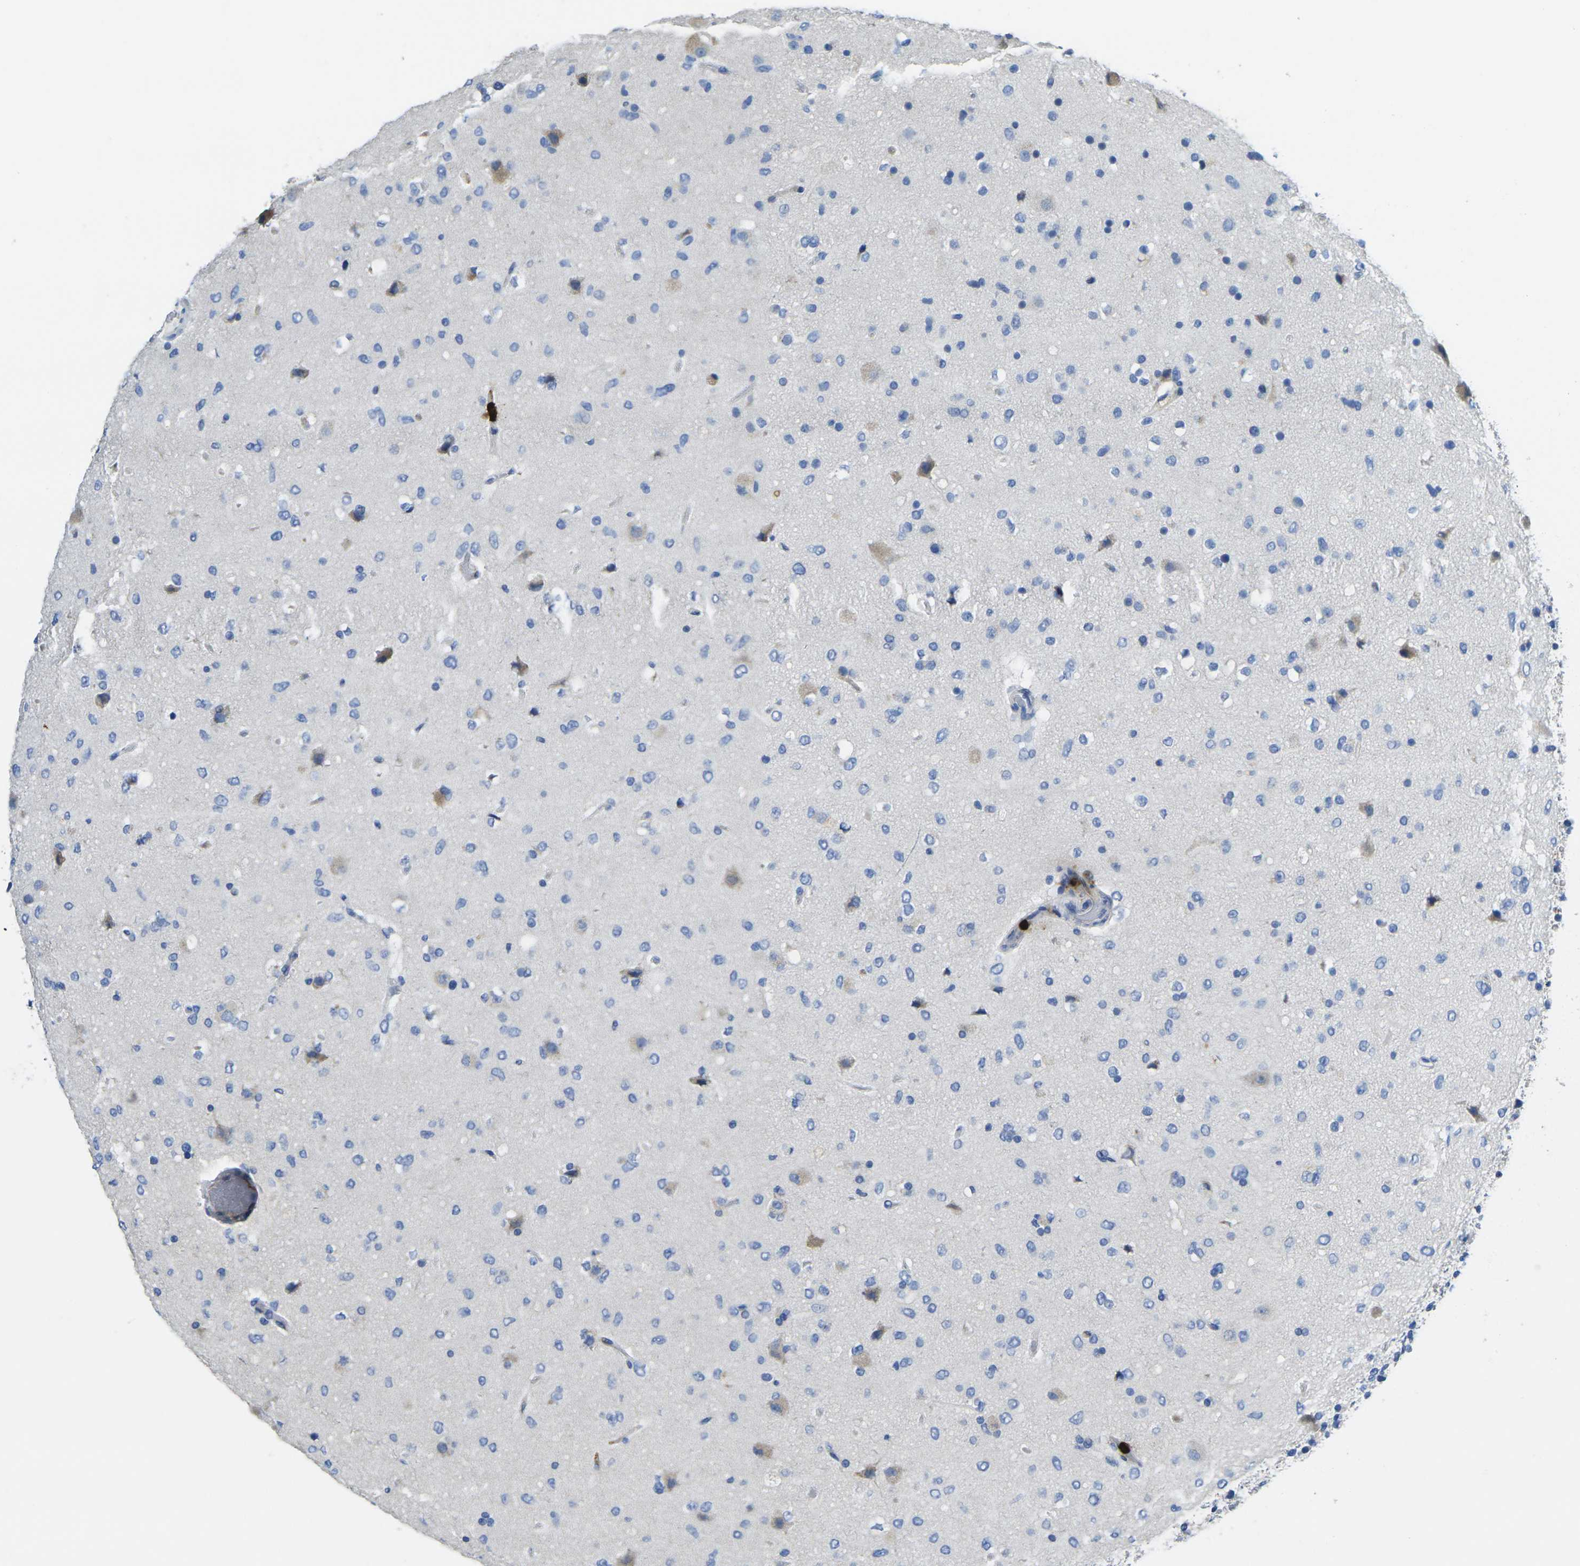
{"staining": {"intensity": "moderate", "quantity": "<25%", "location": "cytoplasmic/membranous"}, "tissue": "glioma", "cell_type": "Tumor cells", "image_type": "cancer", "snomed": [{"axis": "morphology", "description": "Glioma, malignant, Low grade"}, {"axis": "topography", "description": "Brain"}], "caption": "Protein staining displays moderate cytoplasmic/membranous expression in approximately <25% of tumor cells in glioma.", "gene": "S100A9", "patient": {"sex": "male", "age": 77}}